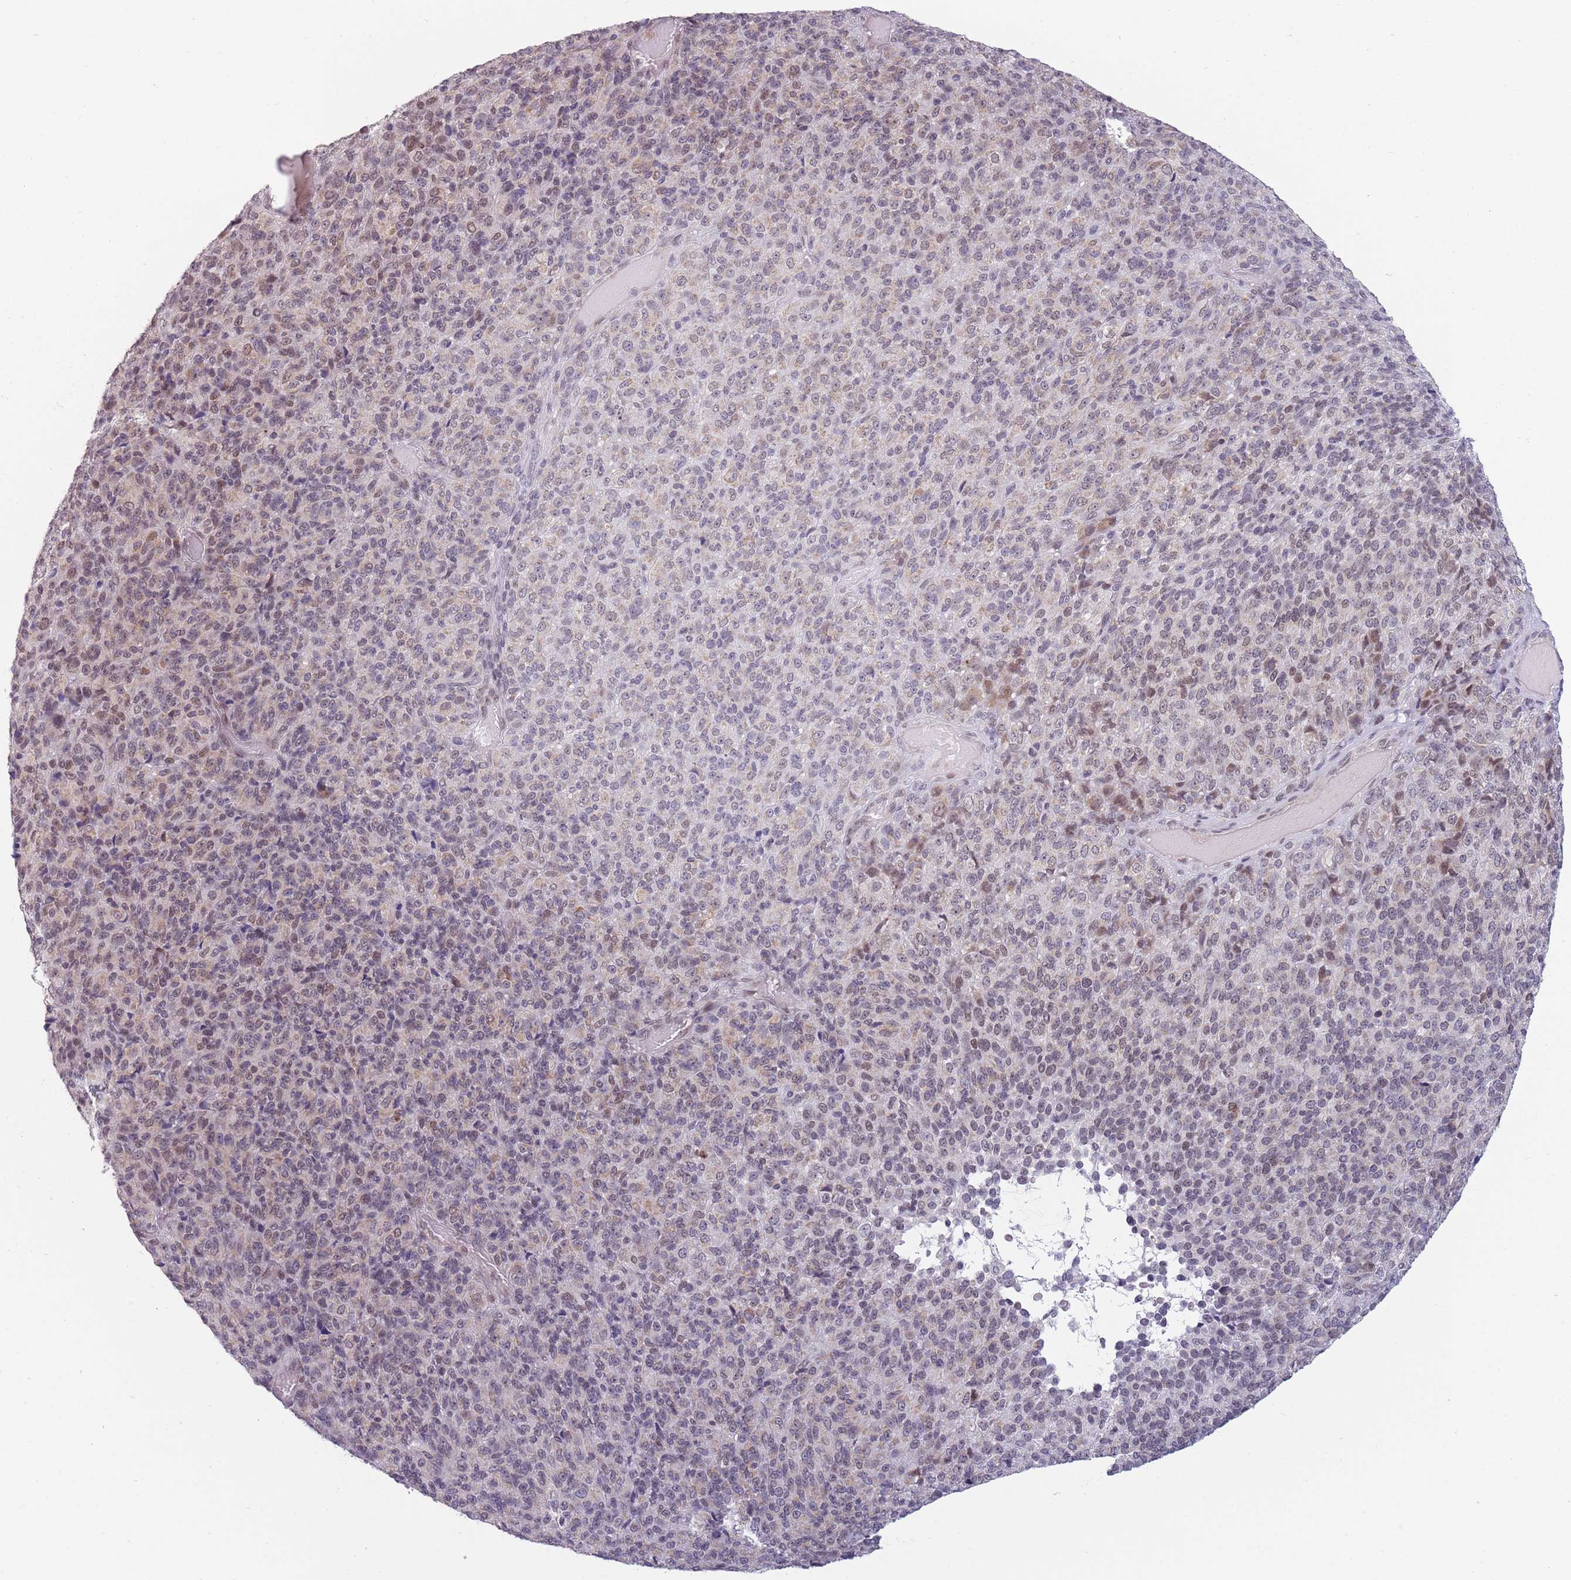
{"staining": {"intensity": "moderate", "quantity": "25%-75%", "location": "cytoplasmic/membranous,nuclear"}, "tissue": "melanoma", "cell_type": "Tumor cells", "image_type": "cancer", "snomed": [{"axis": "morphology", "description": "Malignant melanoma, Metastatic site"}, {"axis": "topography", "description": "Brain"}], "caption": "Human melanoma stained with a brown dye shows moderate cytoplasmic/membranous and nuclear positive positivity in about 25%-75% of tumor cells.", "gene": "ZNF574", "patient": {"sex": "female", "age": 56}}